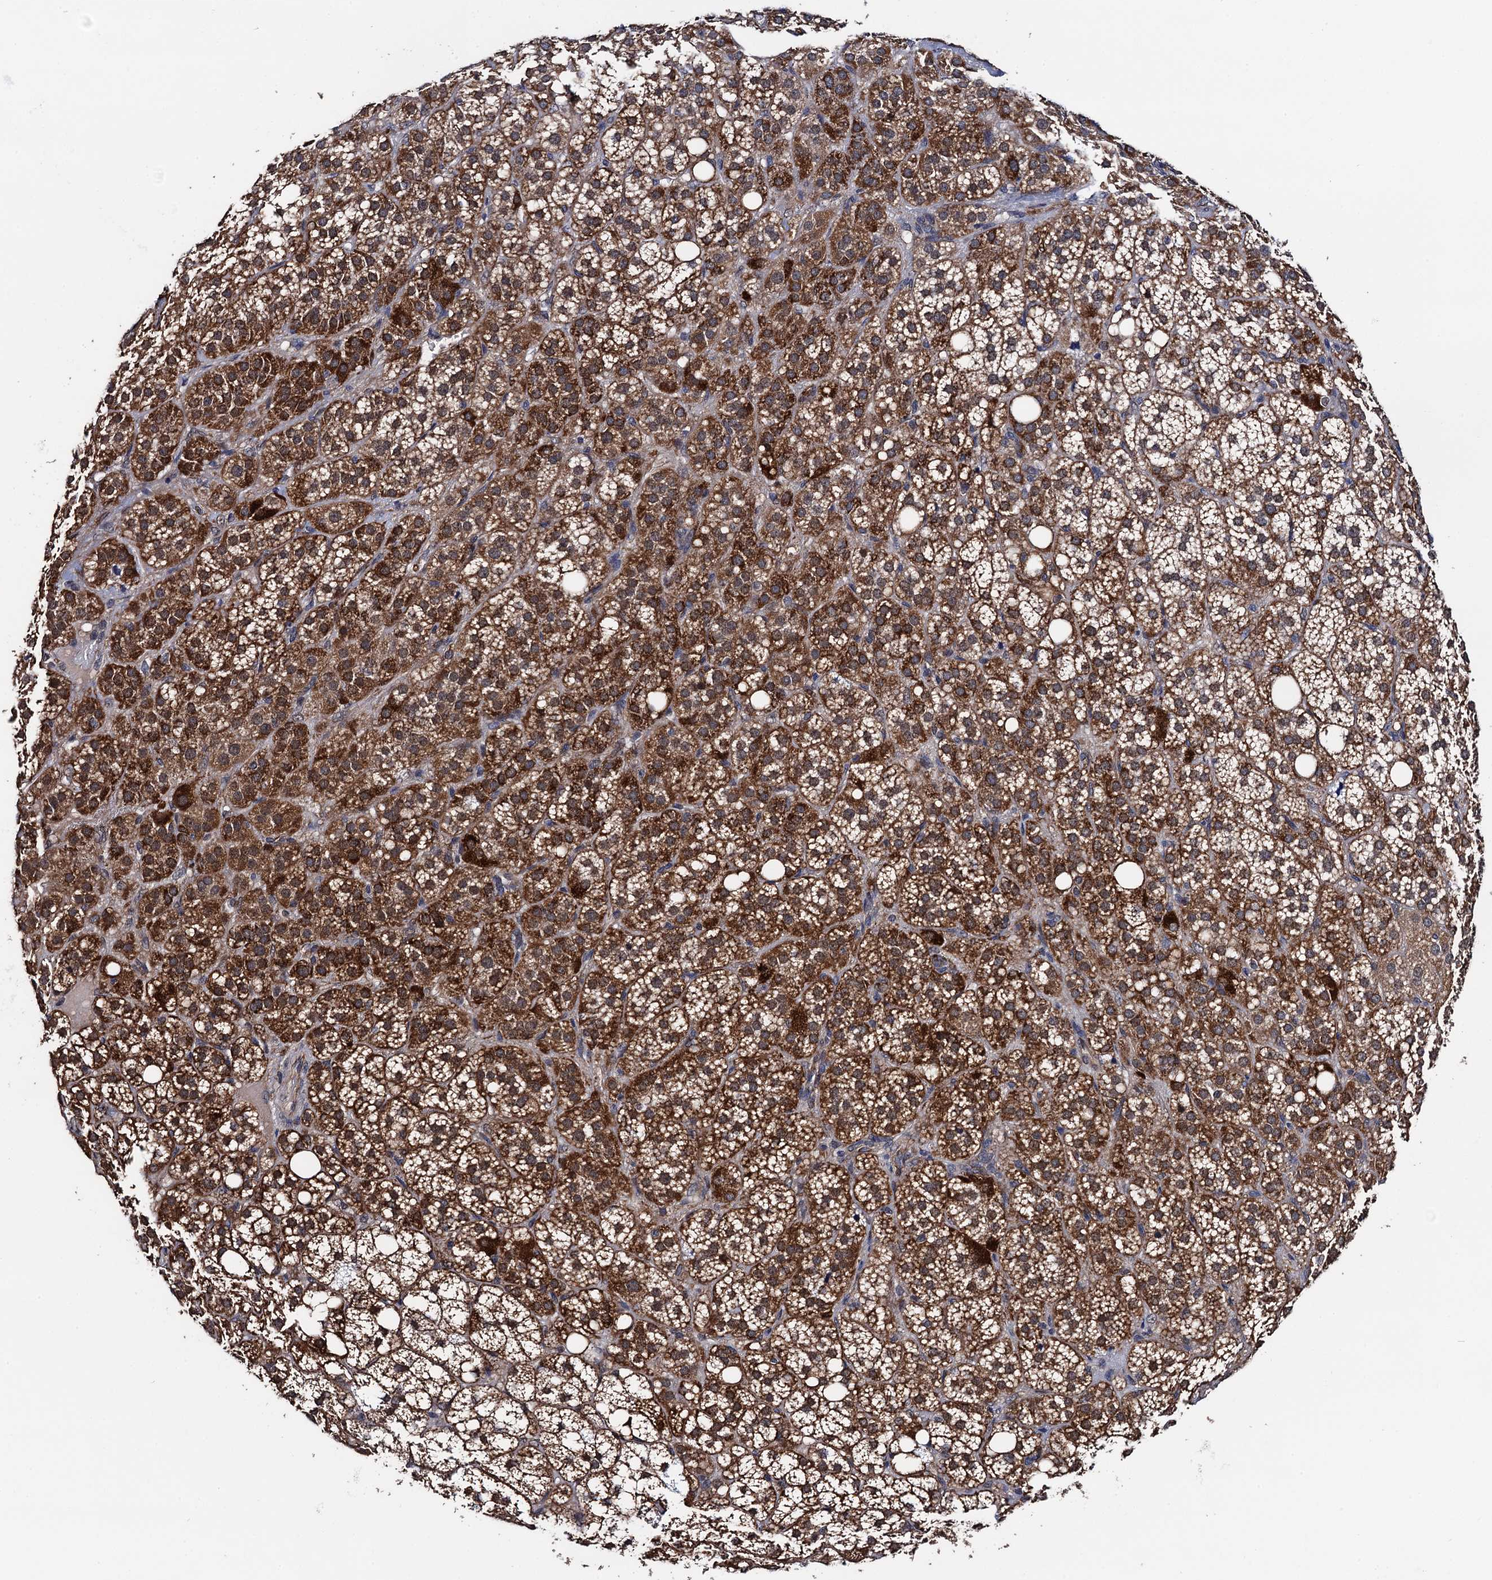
{"staining": {"intensity": "strong", "quantity": ">75%", "location": "cytoplasmic/membranous"}, "tissue": "adrenal gland", "cell_type": "Glandular cells", "image_type": "normal", "snomed": [{"axis": "morphology", "description": "Normal tissue, NOS"}, {"axis": "topography", "description": "Adrenal gland"}], "caption": "Immunohistochemistry (IHC) image of unremarkable adrenal gland: human adrenal gland stained using immunohistochemistry (IHC) demonstrates high levels of strong protein expression localized specifically in the cytoplasmic/membranous of glandular cells, appearing as a cytoplasmic/membranous brown color.", "gene": "PTCD3", "patient": {"sex": "female", "age": 59}}